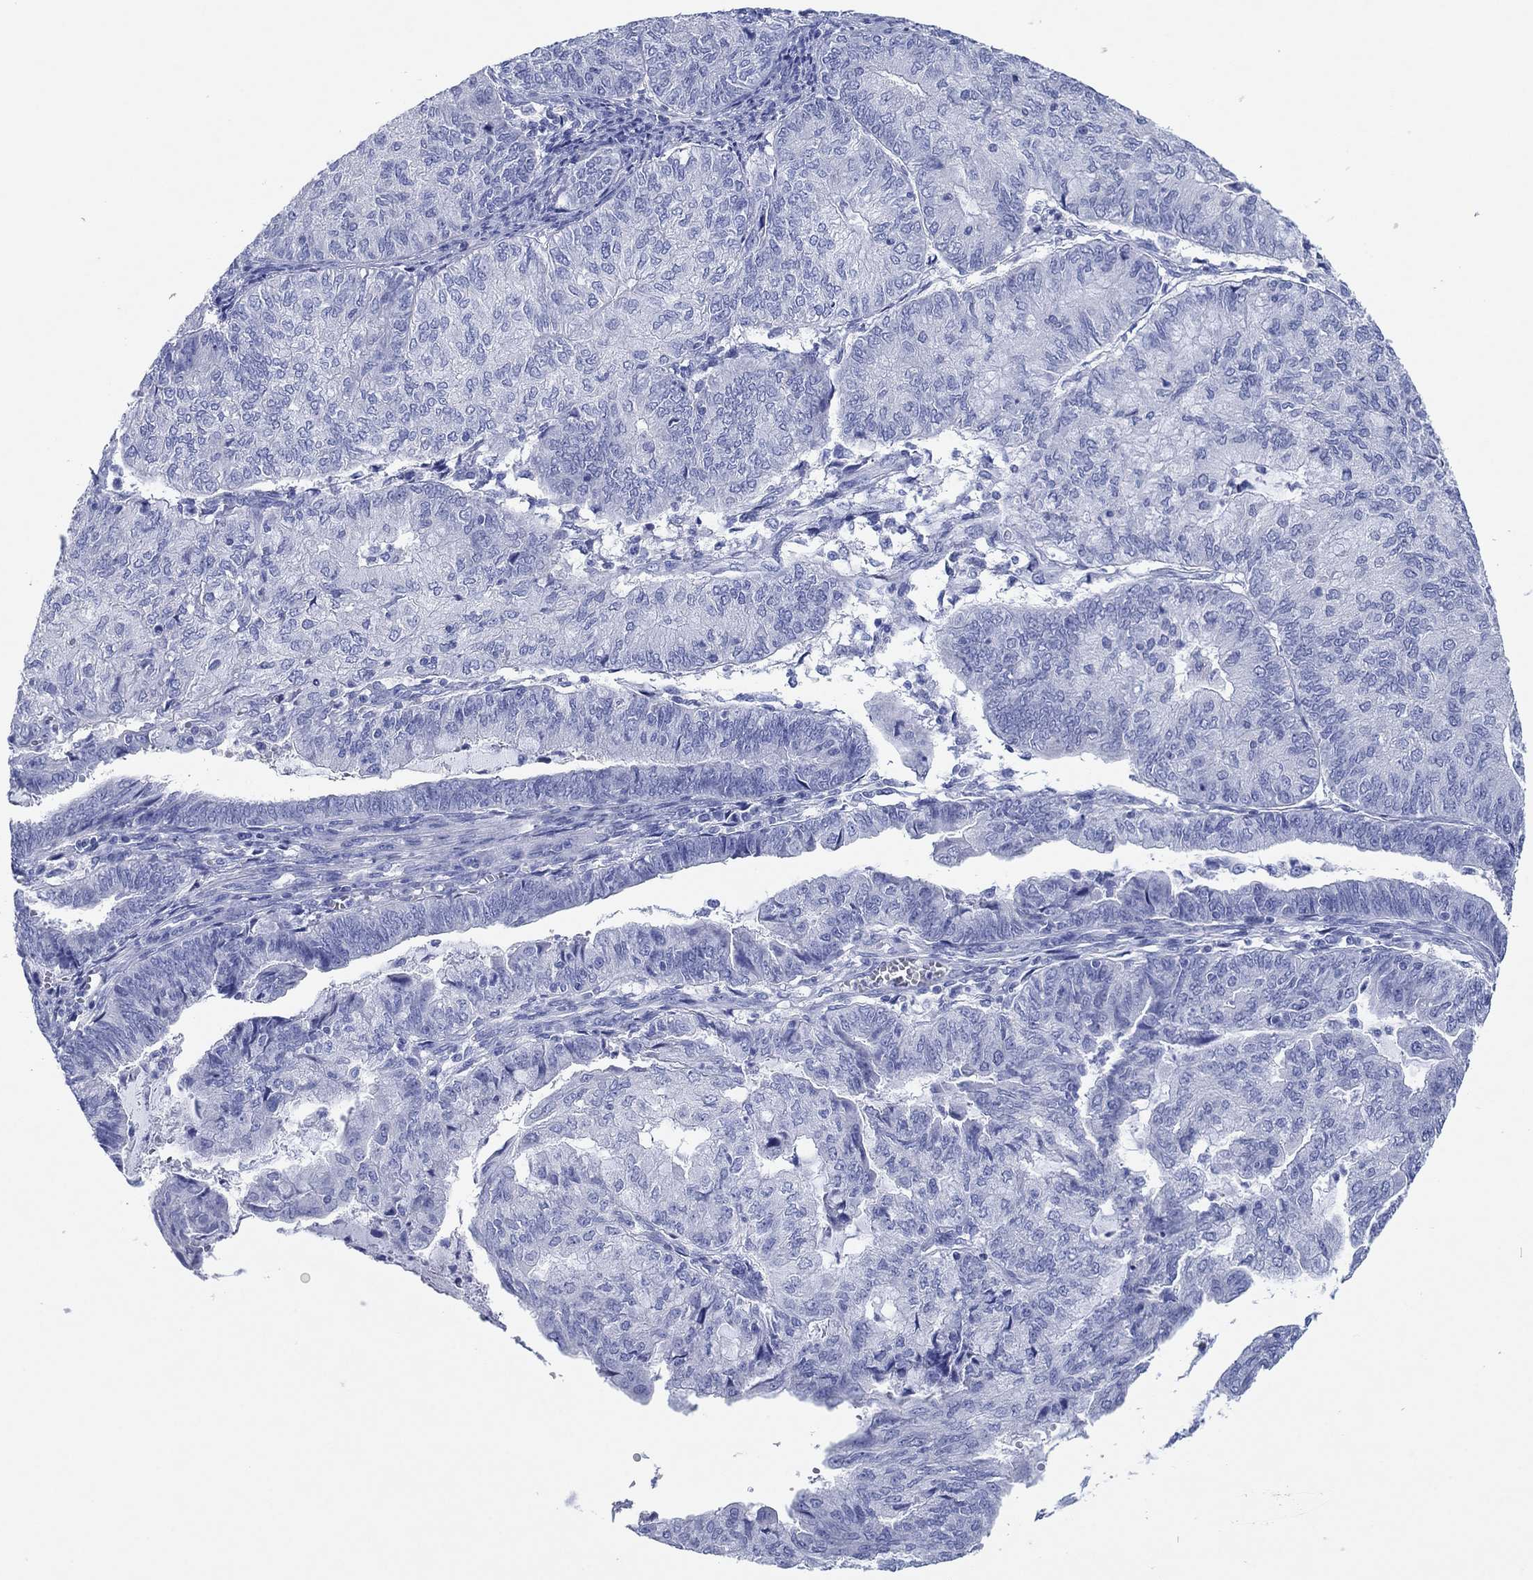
{"staining": {"intensity": "negative", "quantity": "none", "location": "none"}, "tissue": "endometrial cancer", "cell_type": "Tumor cells", "image_type": "cancer", "snomed": [{"axis": "morphology", "description": "Adenocarcinoma, NOS"}, {"axis": "topography", "description": "Endometrium"}], "caption": "Tumor cells show no significant protein positivity in adenocarcinoma (endometrial).", "gene": "HCRT", "patient": {"sex": "female", "age": 82}}